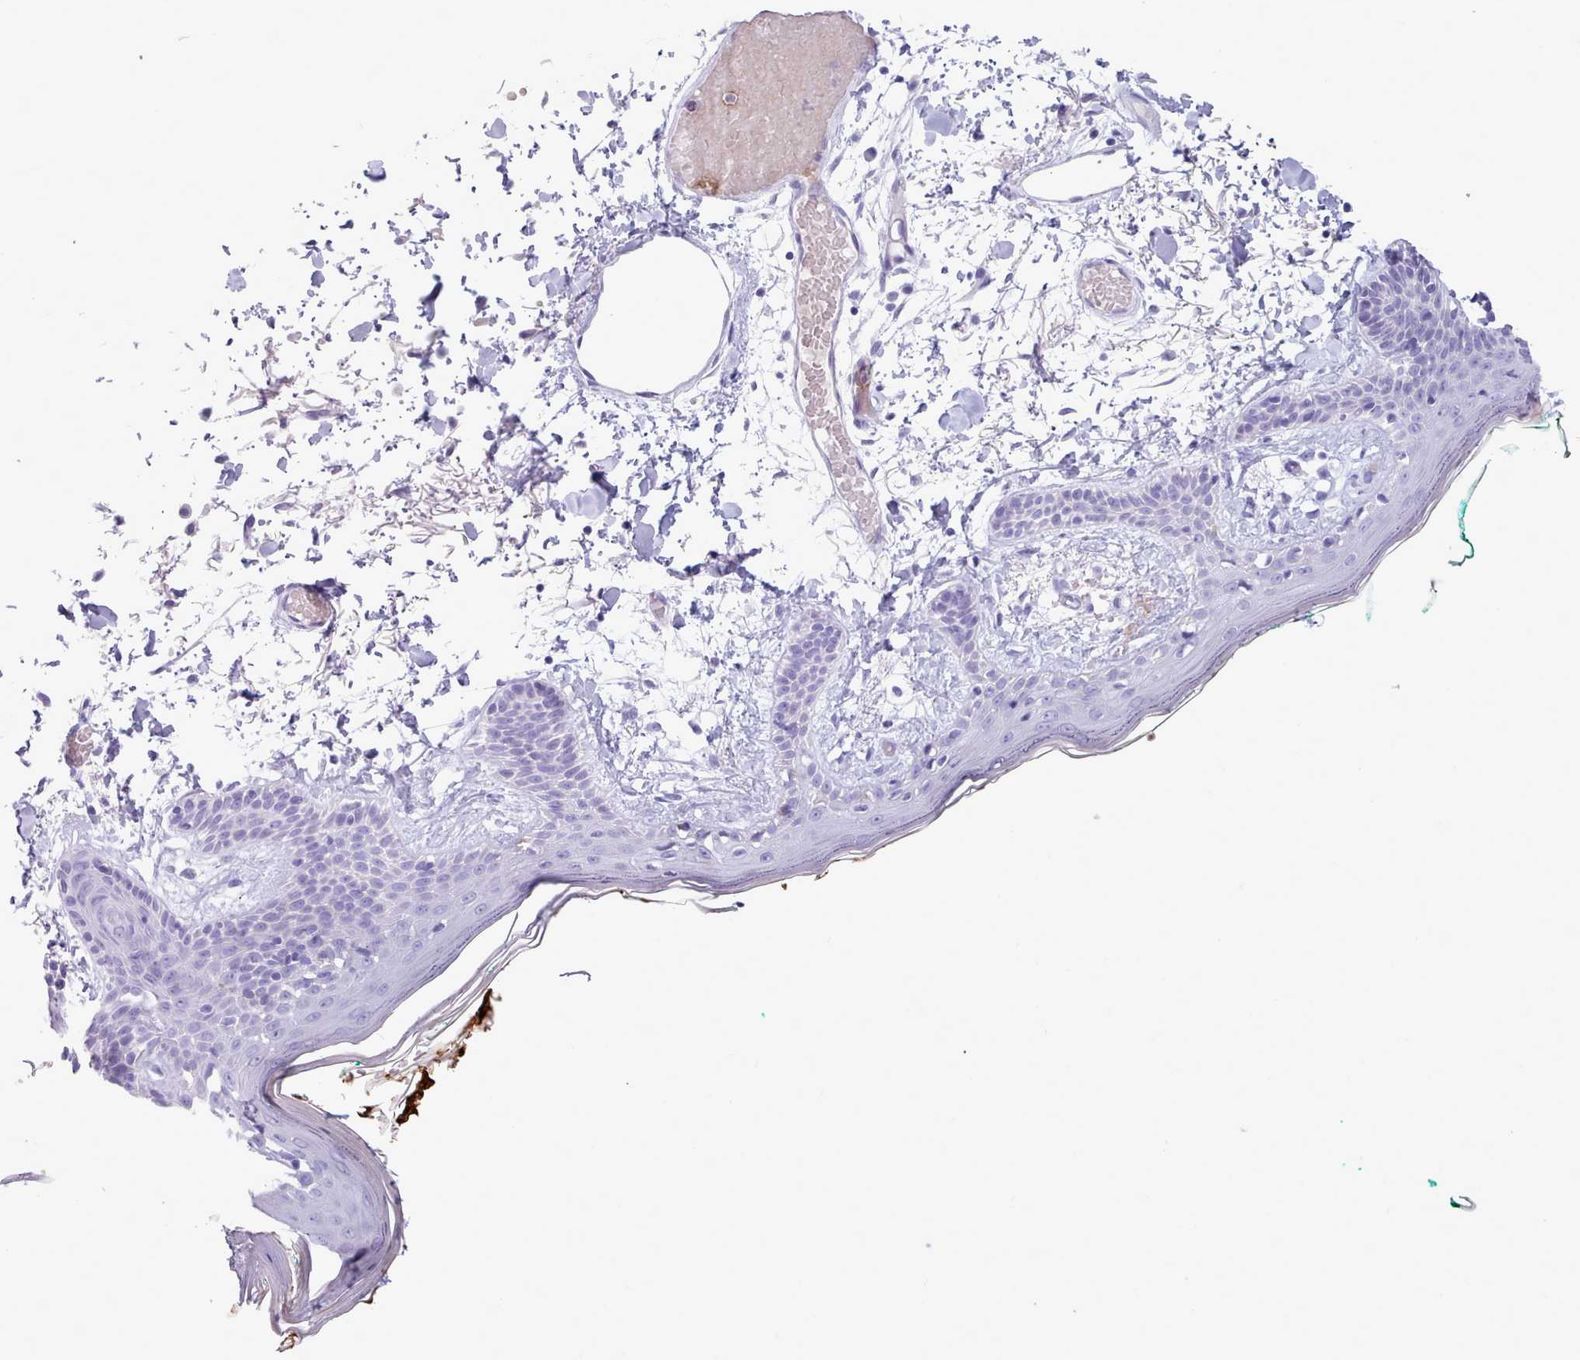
{"staining": {"intensity": "negative", "quantity": "none", "location": "none"}, "tissue": "skin", "cell_type": "Fibroblasts", "image_type": "normal", "snomed": [{"axis": "morphology", "description": "Normal tissue, NOS"}, {"axis": "topography", "description": "Skin"}], "caption": "Immunohistochemistry (IHC) of benign skin demonstrates no positivity in fibroblasts. Nuclei are stained in blue.", "gene": "NKX1", "patient": {"sex": "male", "age": 79}}